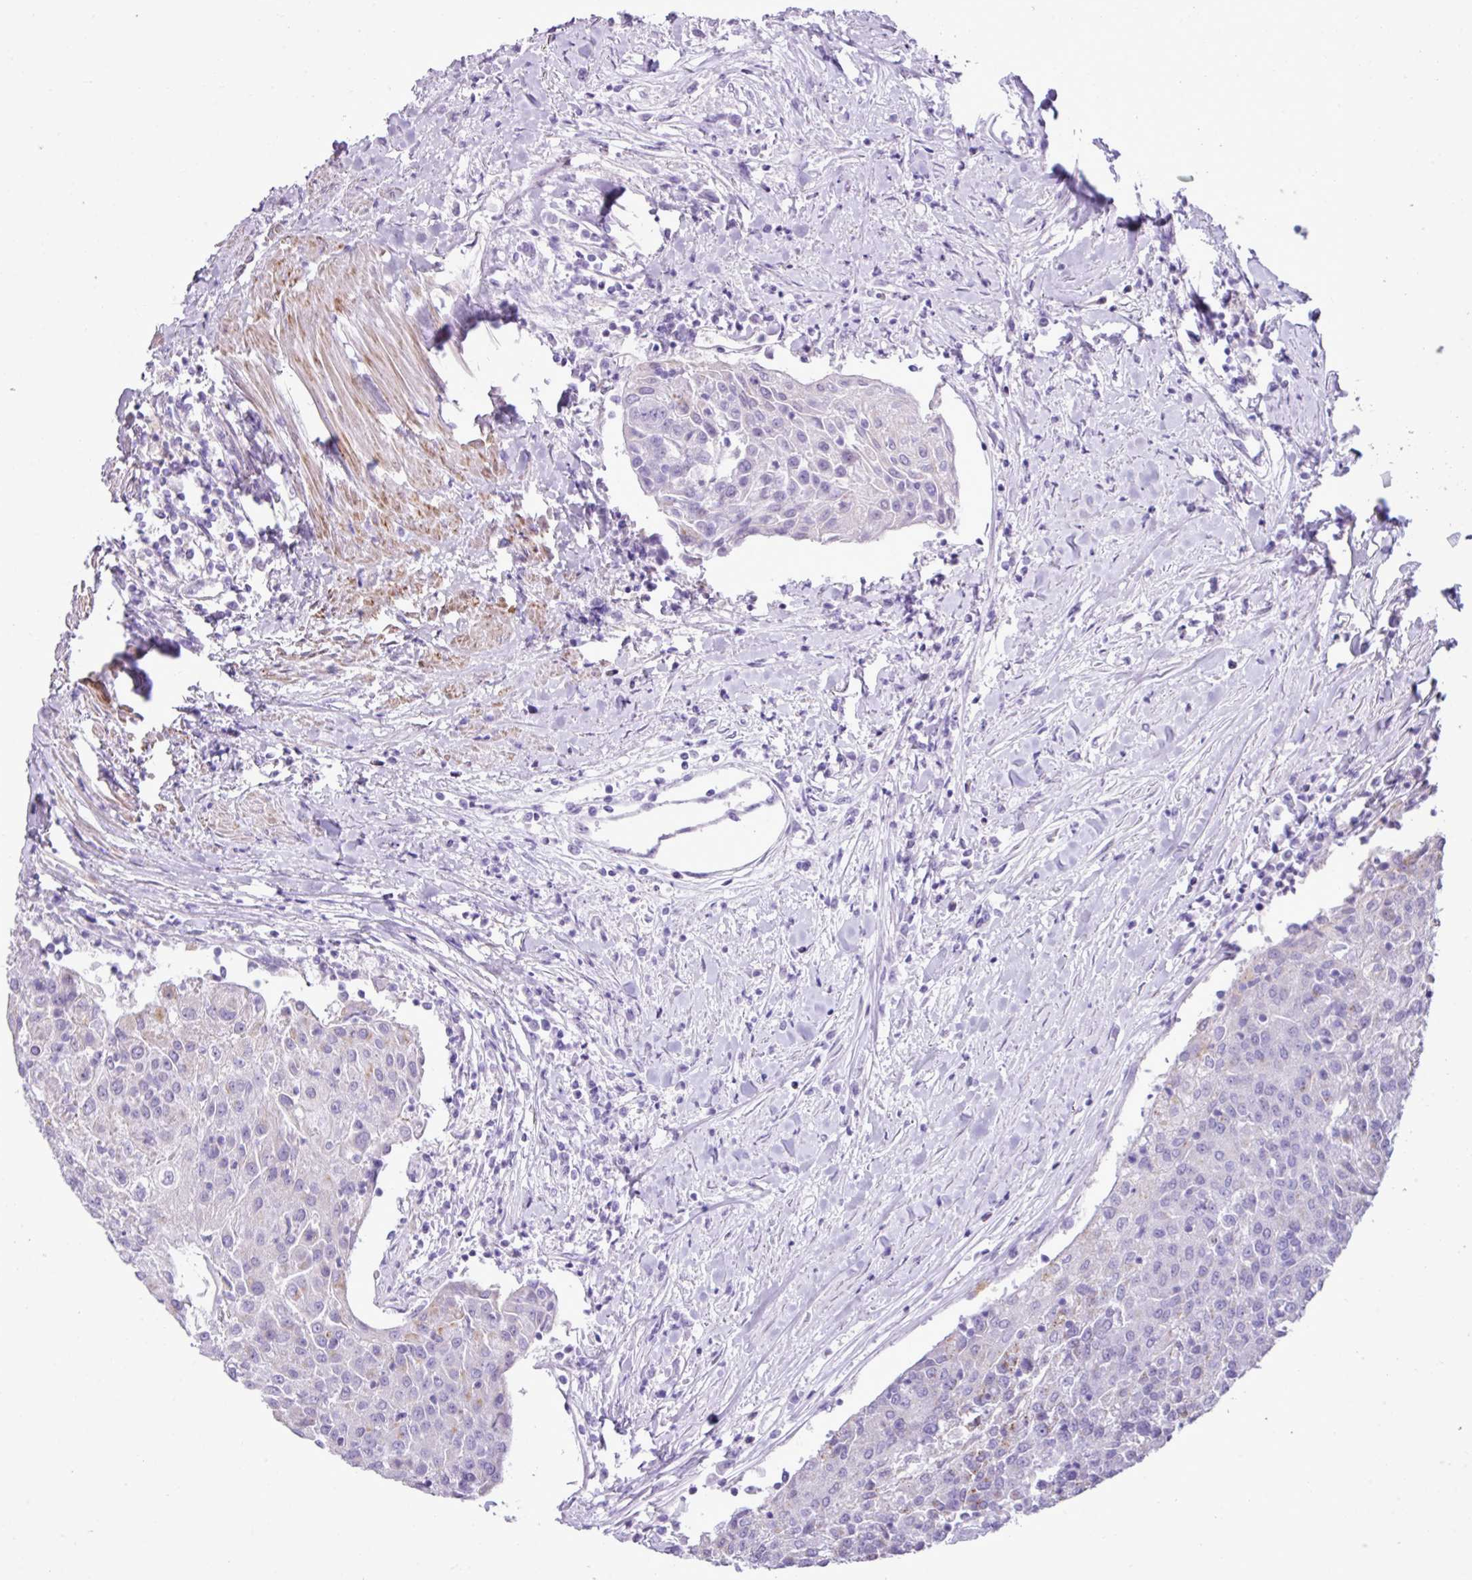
{"staining": {"intensity": "negative", "quantity": "none", "location": "none"}, "tissue": "urothelial cancer", "cell_type": "Tumor cells", "image_type": "cancer", "snomed": [{"axis": "morphology", "description": "Urothelial carcinoma, High grade"}, {"axis": "topography", "description": "Urinary bladder"}], "caption": "Photomicrograph shows no protein staining in tumor cells of urothelial carcinoma (high-grade) tissue.", "gene": "ZSCAN5A", "patient": {"sex": "female", "age": 85}}